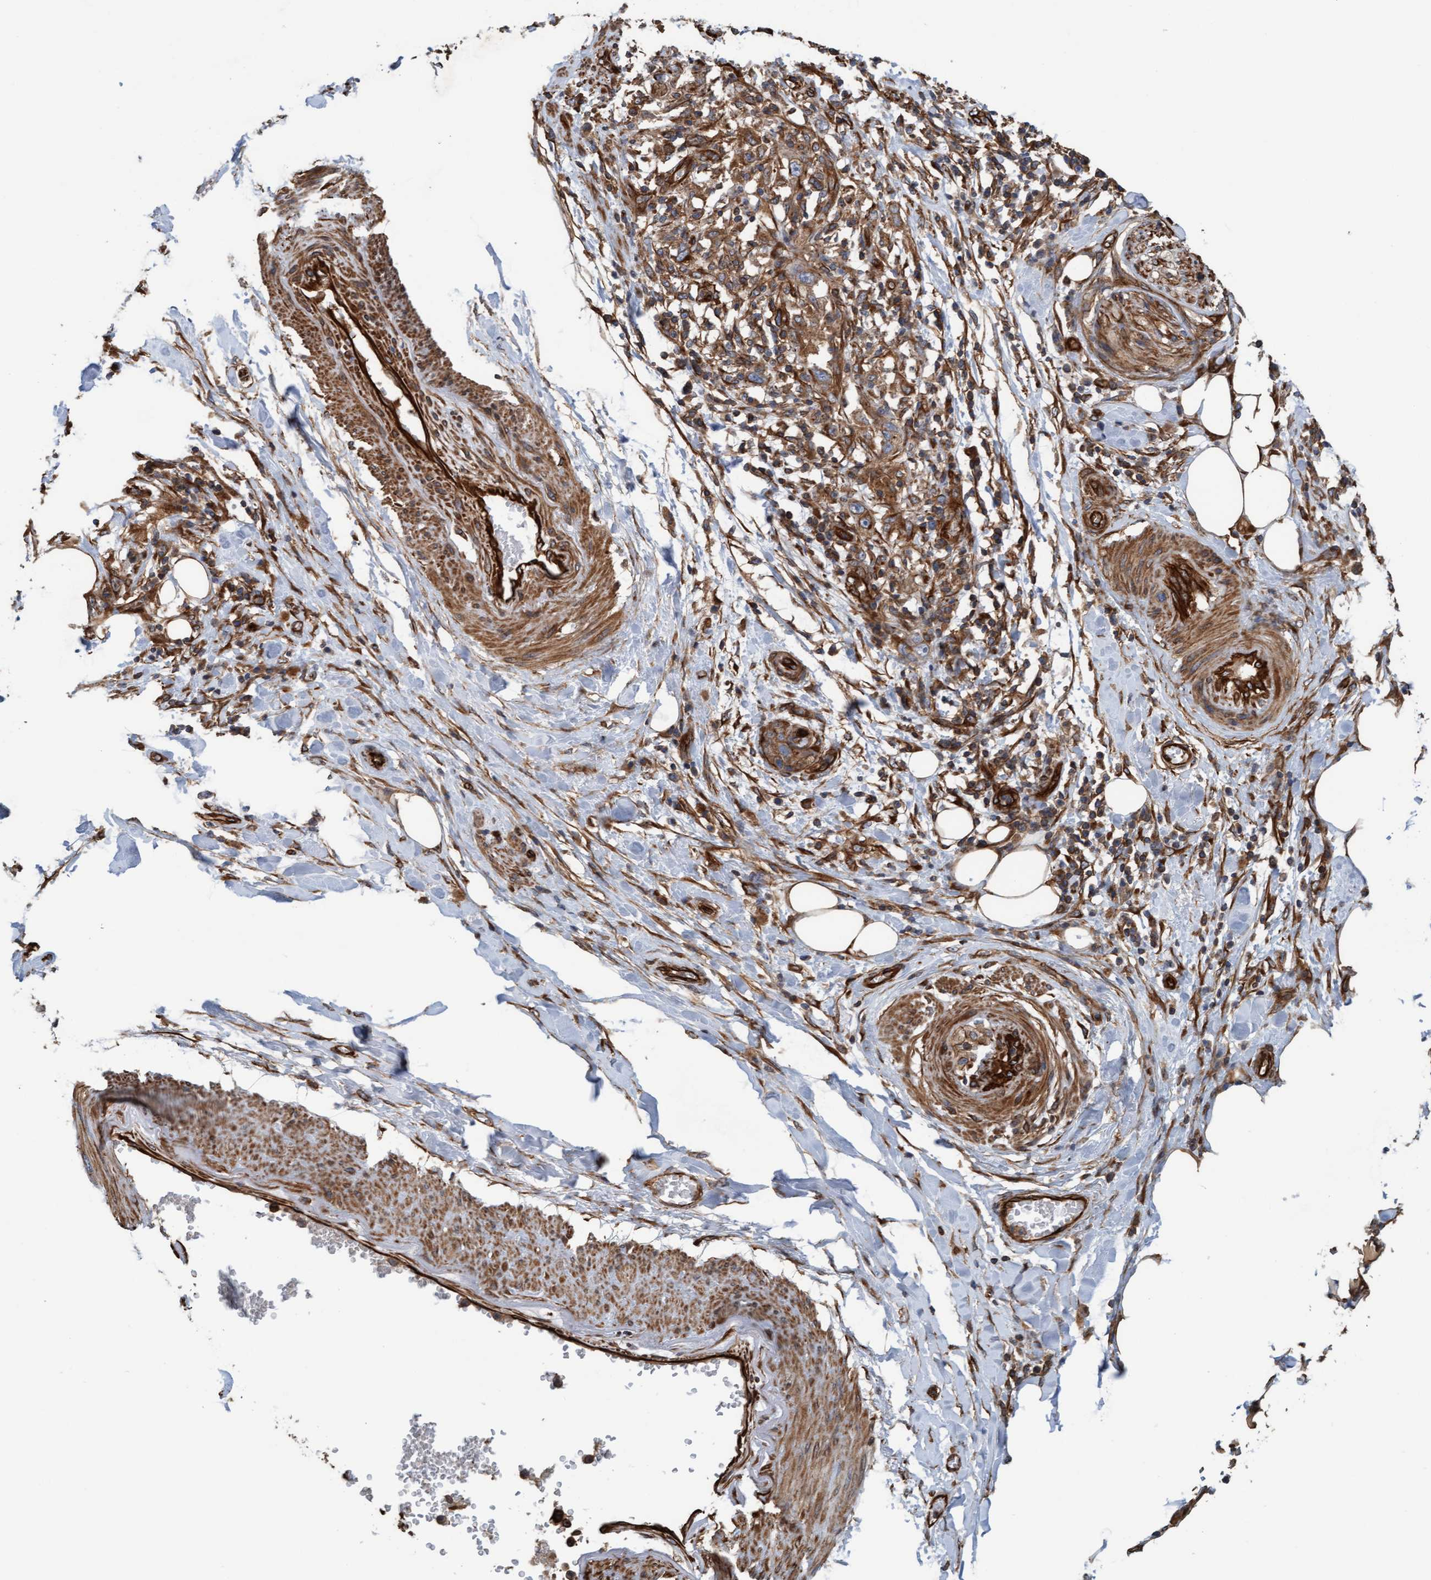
{"staining": {"intensity": "moderate", "quantity": ">75%", "location": "cytoplasmic/membranous"}, "tissue": "pancreatic cancer", "cell_type": "Tumor cells", "image_type": "cancer", "snomed": [{"axis": "morphology", "description": "Adenocarcinoma, NOS"}, {"axis": "topography", "description": "Pancreas"}], "caption": "A brown stain highlights moderate cytoplasmic/membranous expression of a protein in human adenocarcinoma (pancreatic) tumor cells.", "gene": "STXBP4", "patient": {"sex": "female", "age": 78}}